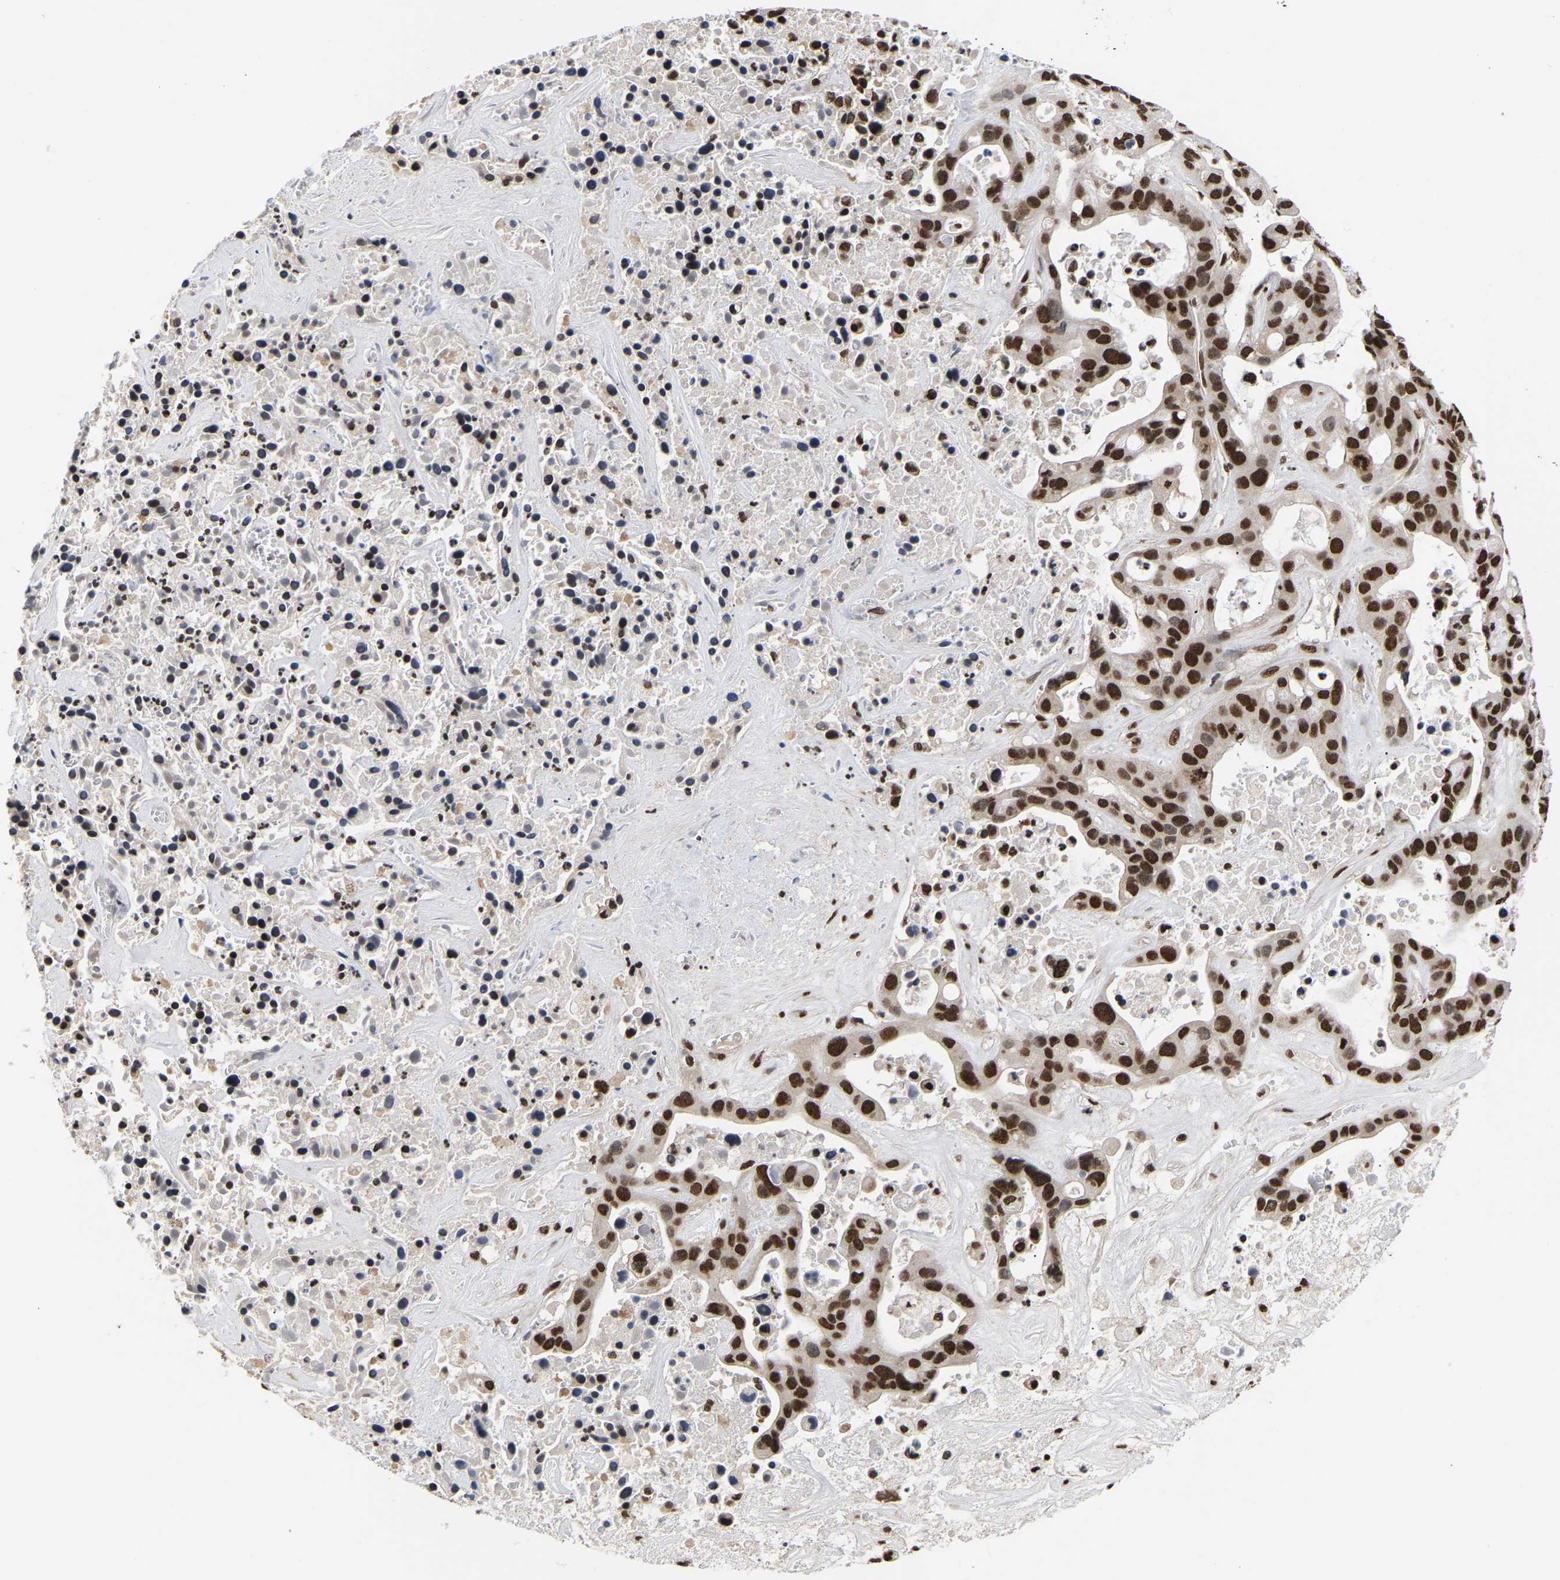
{"staining": {"intensity": "strong", "quantity": ">75%", "location": "nuclear"}, "tissue": "liver cancer", "cell_type": "Tumor cells", "image_type": "cancer", "snomed": [{"axis": "morphology", "description": "Cholangiocarcinoma"}, {"axis": "topography", "description": "Liver"}], "caption": "Tumor cells display high levels of strong nuclear expression in about >75% of cells in human liver cholangiocarcinoma.", "gene": "PSIP1", "patient": {"sex": "female", "age": 65}}